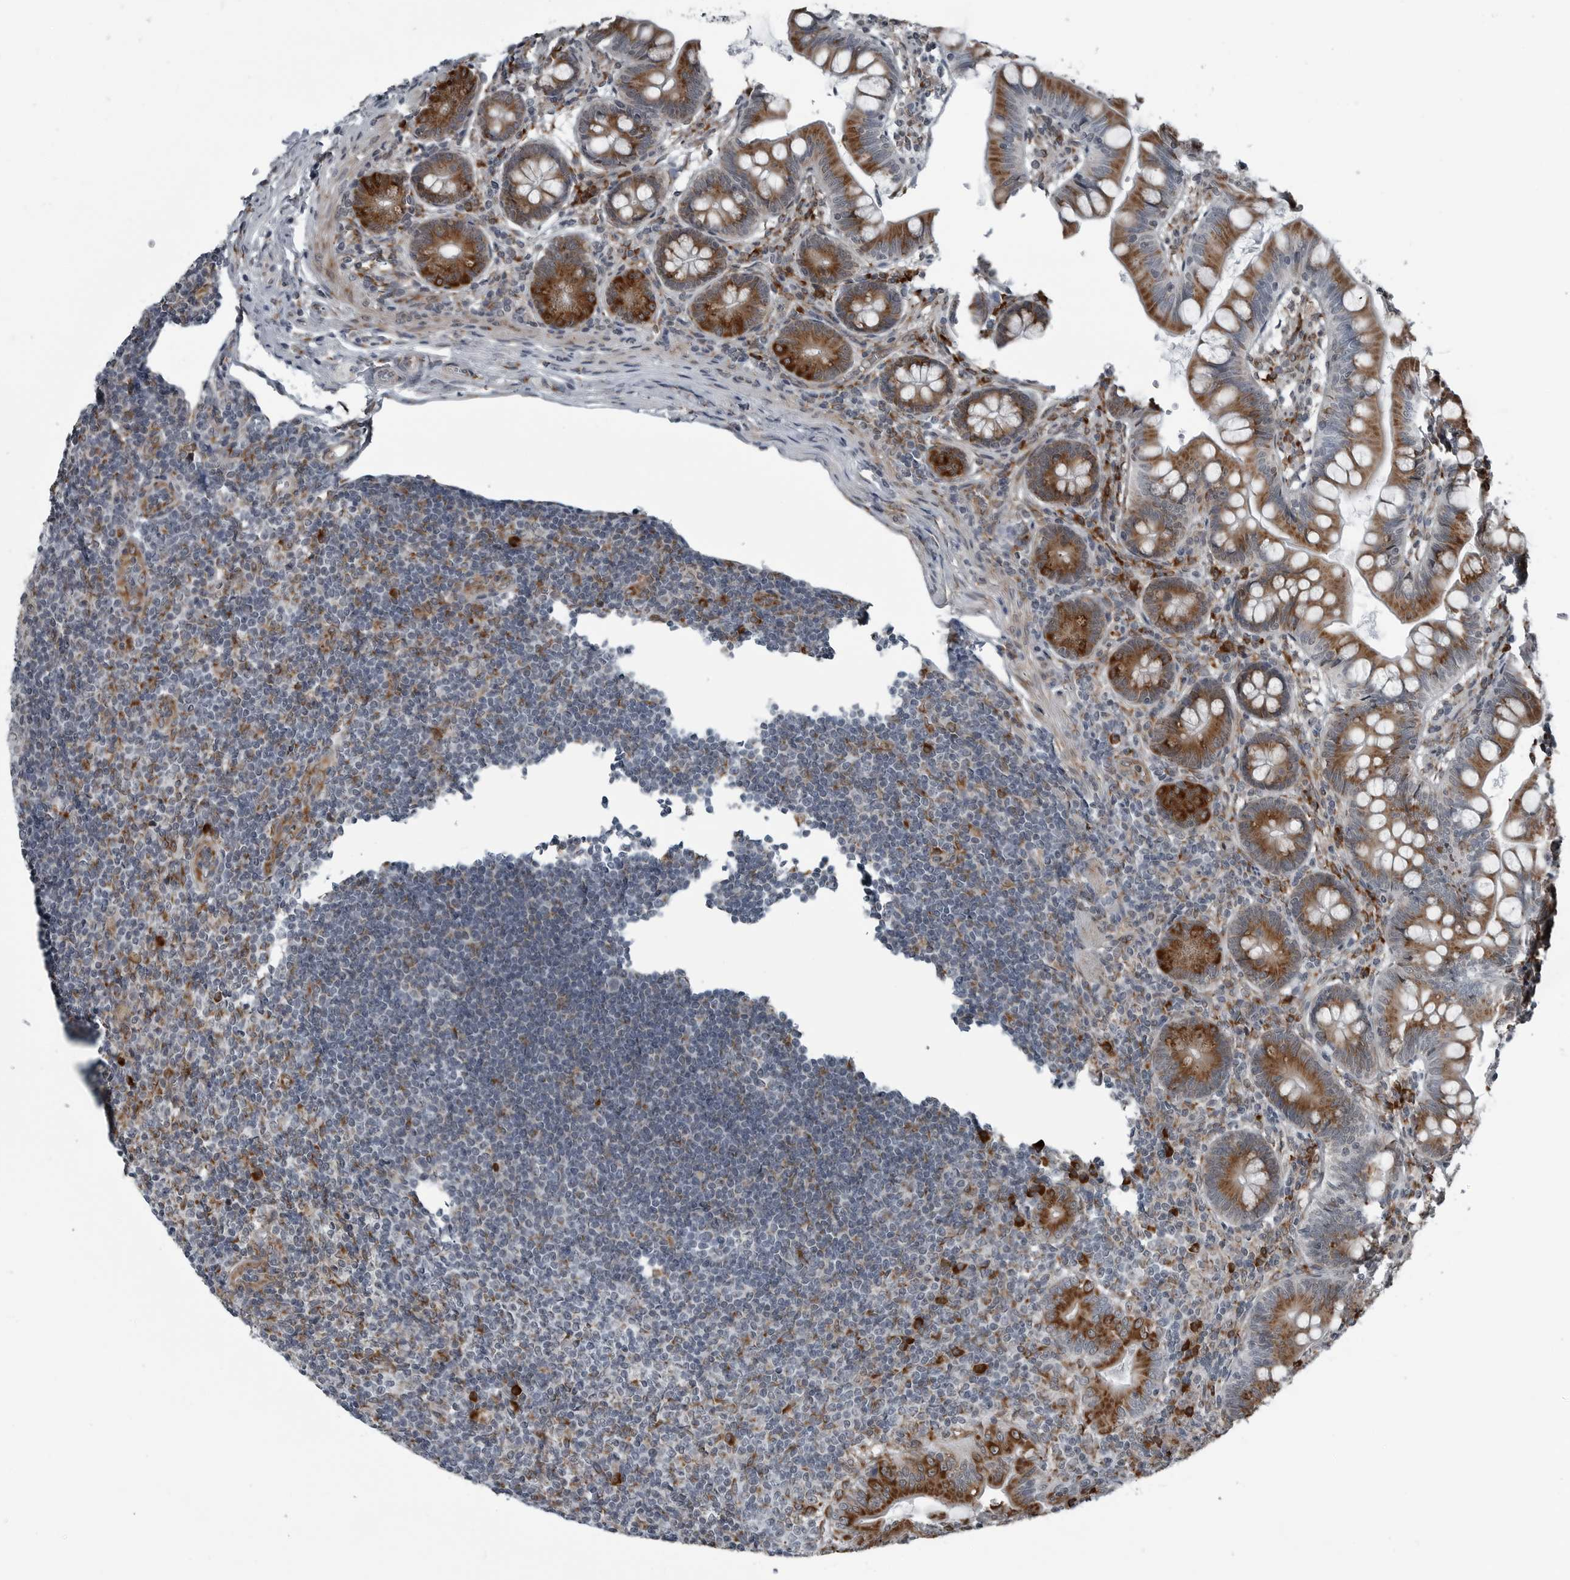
{"staining": {"intensity": "strong", "quantity": ">75%", "location": "cytoplasmic/membranous"}, "tissue": "small intestine", "cell_type": "Glandular cells", "image_type": "normal", "snomed": [{"axis": "morphology", "description": "Normal tissue, NOS"}, {"axis": "topography", "description": "Small intestine"}], "caption": "Immunohistochemical staining of unremarkable small intestine reveals strong cytoplasmic/membranous protein expression in approximately >75% of glandular cells.", "gene": "CEP85", "patient": {"sex": "male", "age": 7}}